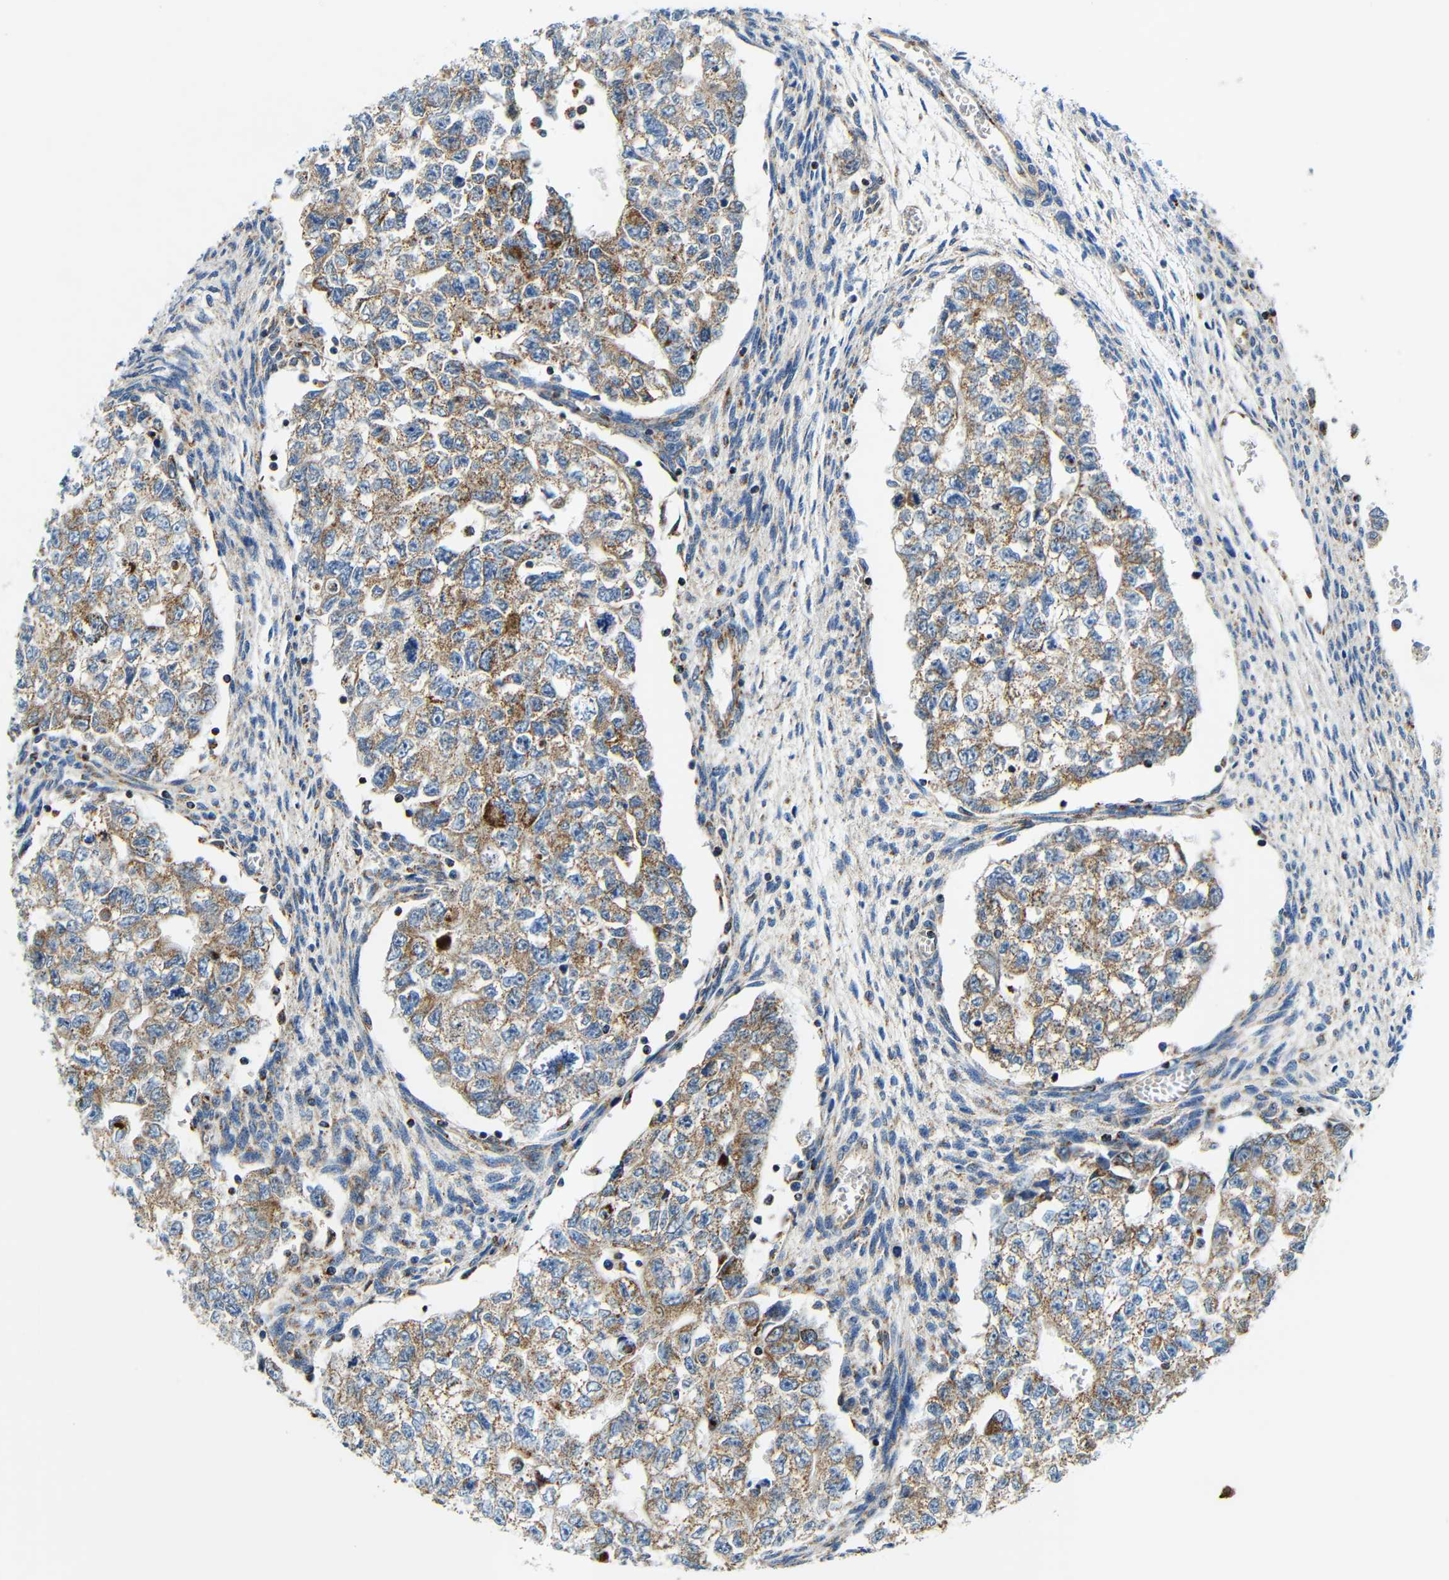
{"staining": {"intensity": "moderate", "quantity": ">75%", "location": "cytoplasmic/membranous"}, "tissue": "testis cancer", "cell_type": "Tumor cells", "image_type": "cancer", "snomed": [{"axis": "morphology", "description": "Seminoma, NOS"}, {"axis": "morphology", "description": "Carcinoma, Embryonal, NOS"}, {"axis": "topography", "description": "Testis"}], "caption": "DAB (3,3'-diaminobenzidine) immunohistochemical staining of seminoma (testis) exhibits moderate cytoplasmic/membranous protein positivity in about >75% of tumor cells. (DAB (3,3'-diaminobenzidine) IHC with brightfield microscopy, high magnification).", "gene": "GALNT18", "patient": {"sex": "male", "age": 38}}